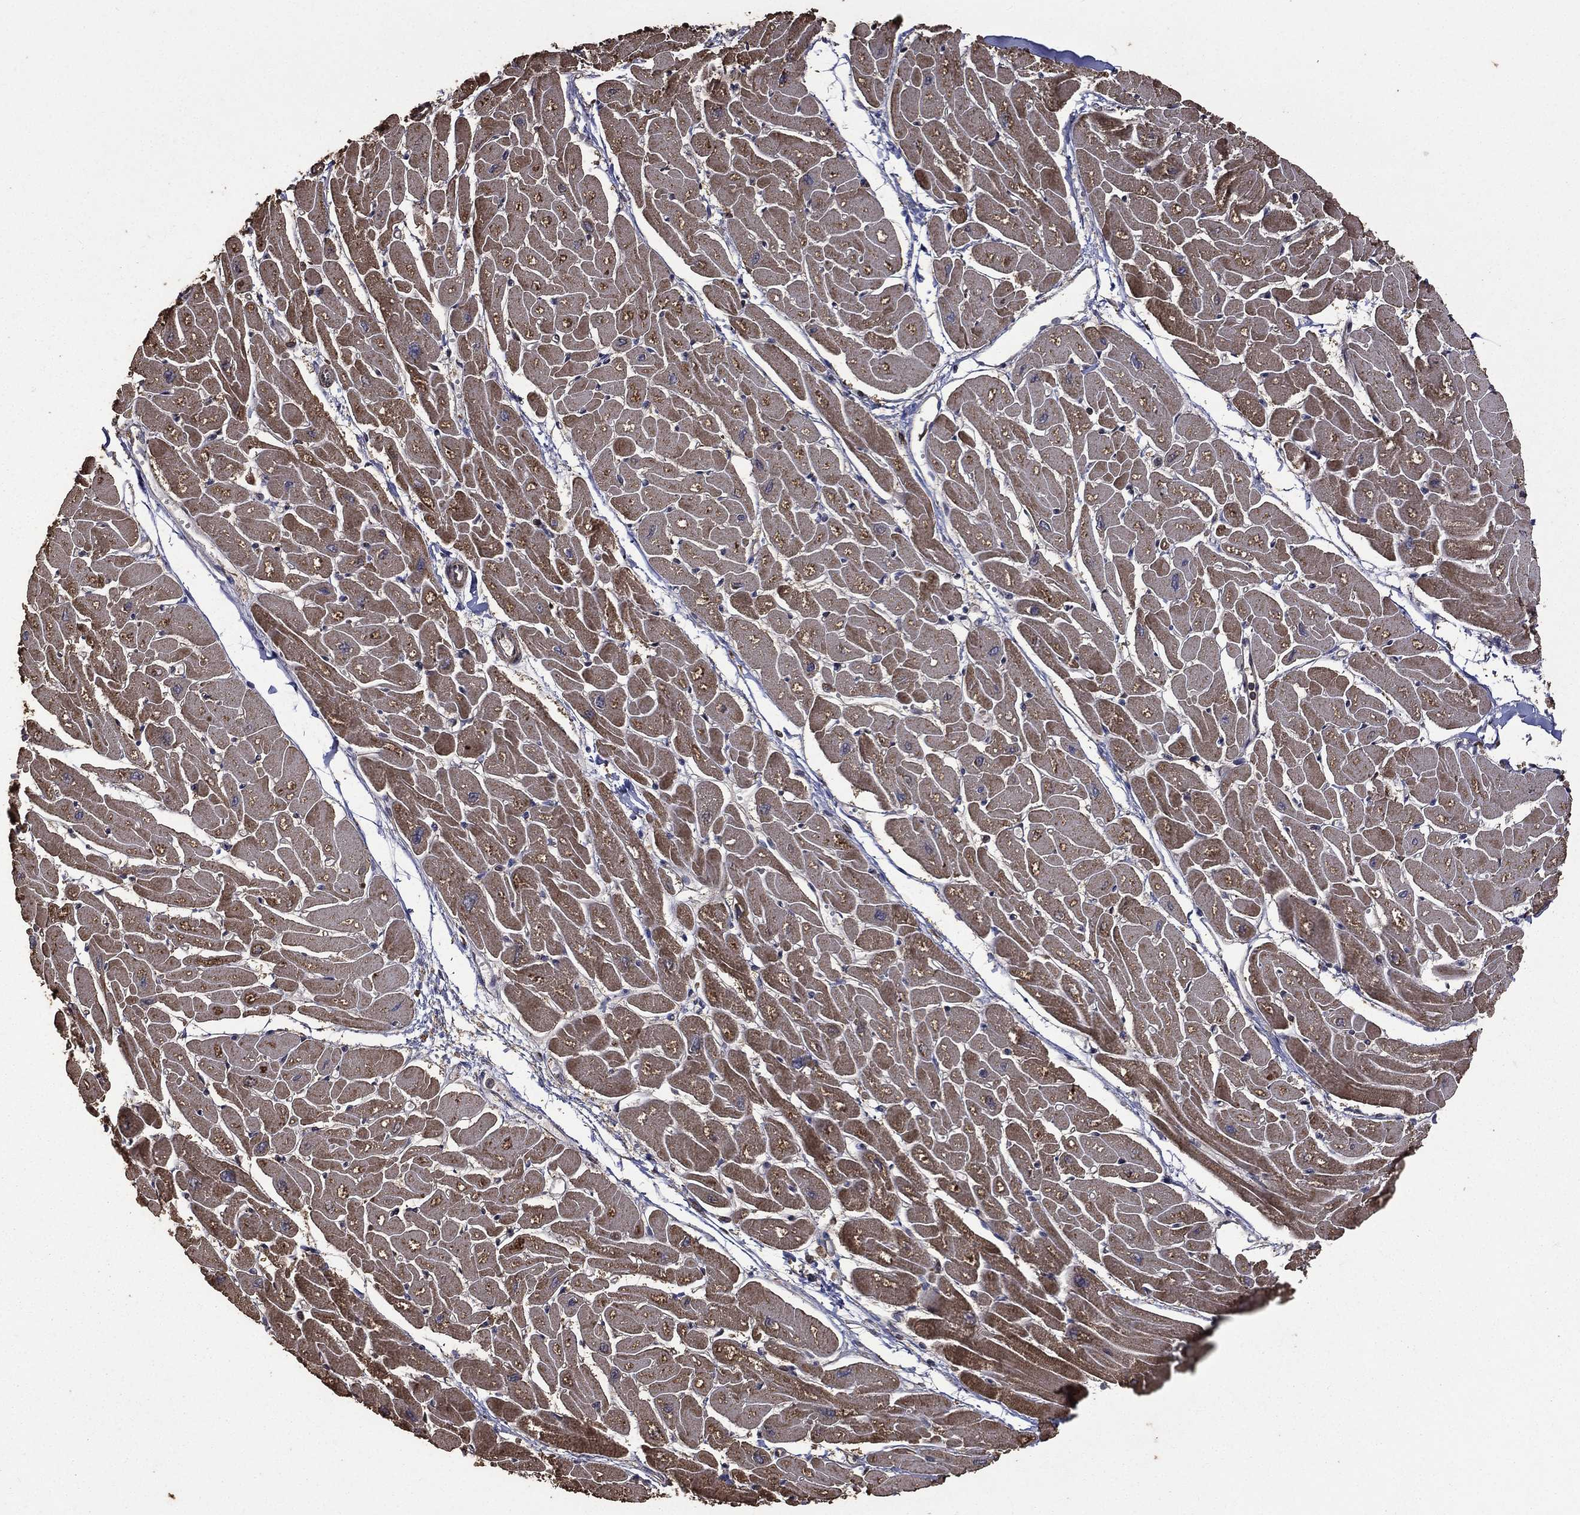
{"staining": {"intensity": "strong", "quantity": ">75%", "location": "cytoplasmic/membranous"}, "tissue": "heart muscle", "cell_type": "Cardiomyocytes", "image_type": "normal", "snomed": [{"axis": "morphology", "description": "Normal tissue, NOS"}, {"axis": "topography", "description": "Heart"}], "caption": "There is high levels of strong cytoplasmic/membranous expression in cardiomyocytes of benign heart muscle, as demonstrated by immunohistochemical staining (brown color).", "gene": "METTL27", "patient": {"sex": "male", "age": 57}}